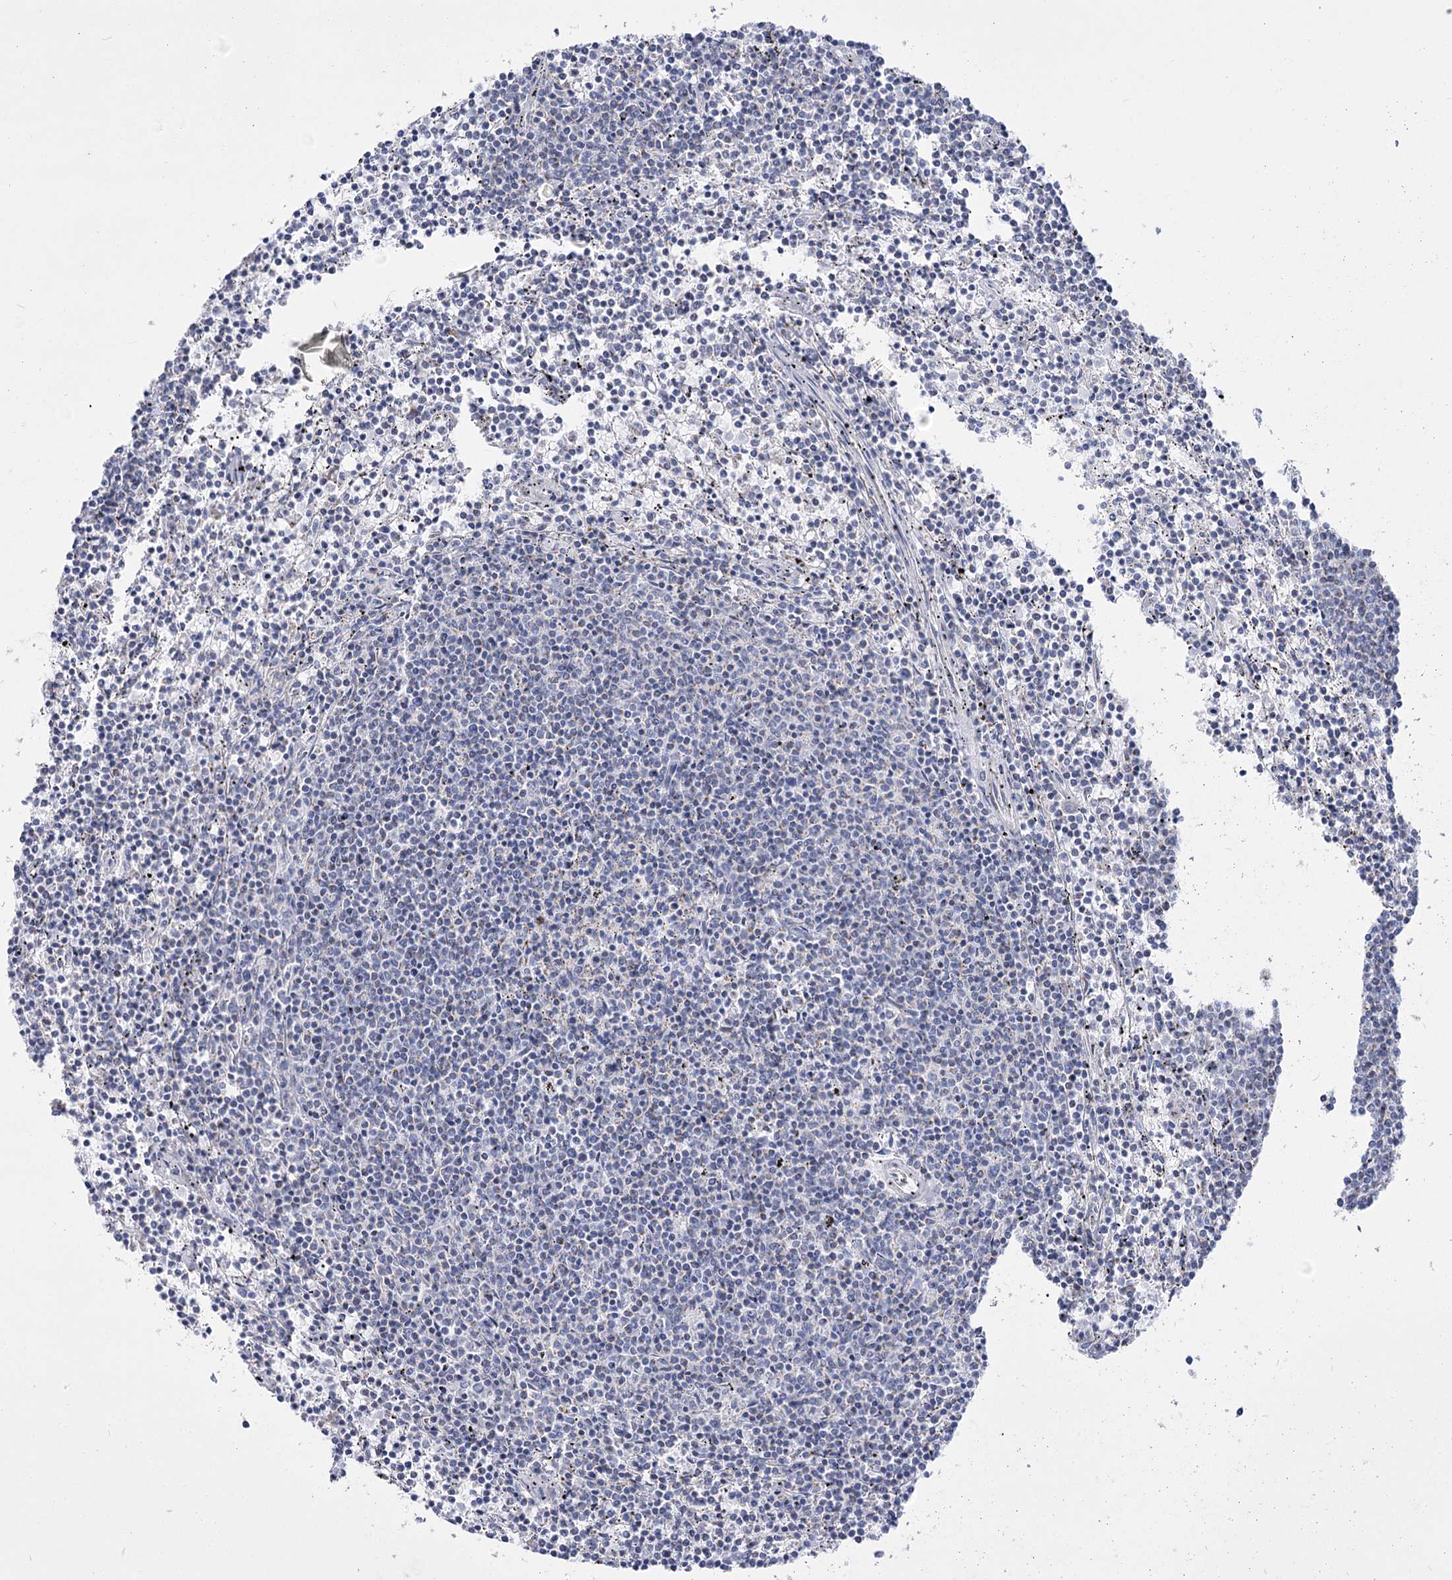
{"staining": {"intensity": "negative", "quantity": "none", "location": "none"}, "tissue": "lymphoma", "cell_type": "Tumor cells", "image_type": "cancer", "snomed": [{"axis": "morphology", "description": "Malignant lymphoma, non-Hodgkin's type, Low grade"}, {"axis": "topography", "description": "Spleen"}], "caption": "Immunohistochemistry (IHC) image of neoplastic tissue: human low-grade malignant lymphoma, non-Hodgkin's type stained with DAB (3,3'-diaminobenzidine) displays no significant protein expression in tumor cells.", "gene": "PDHB", "patient": {"sex": "female", "age": 50}}